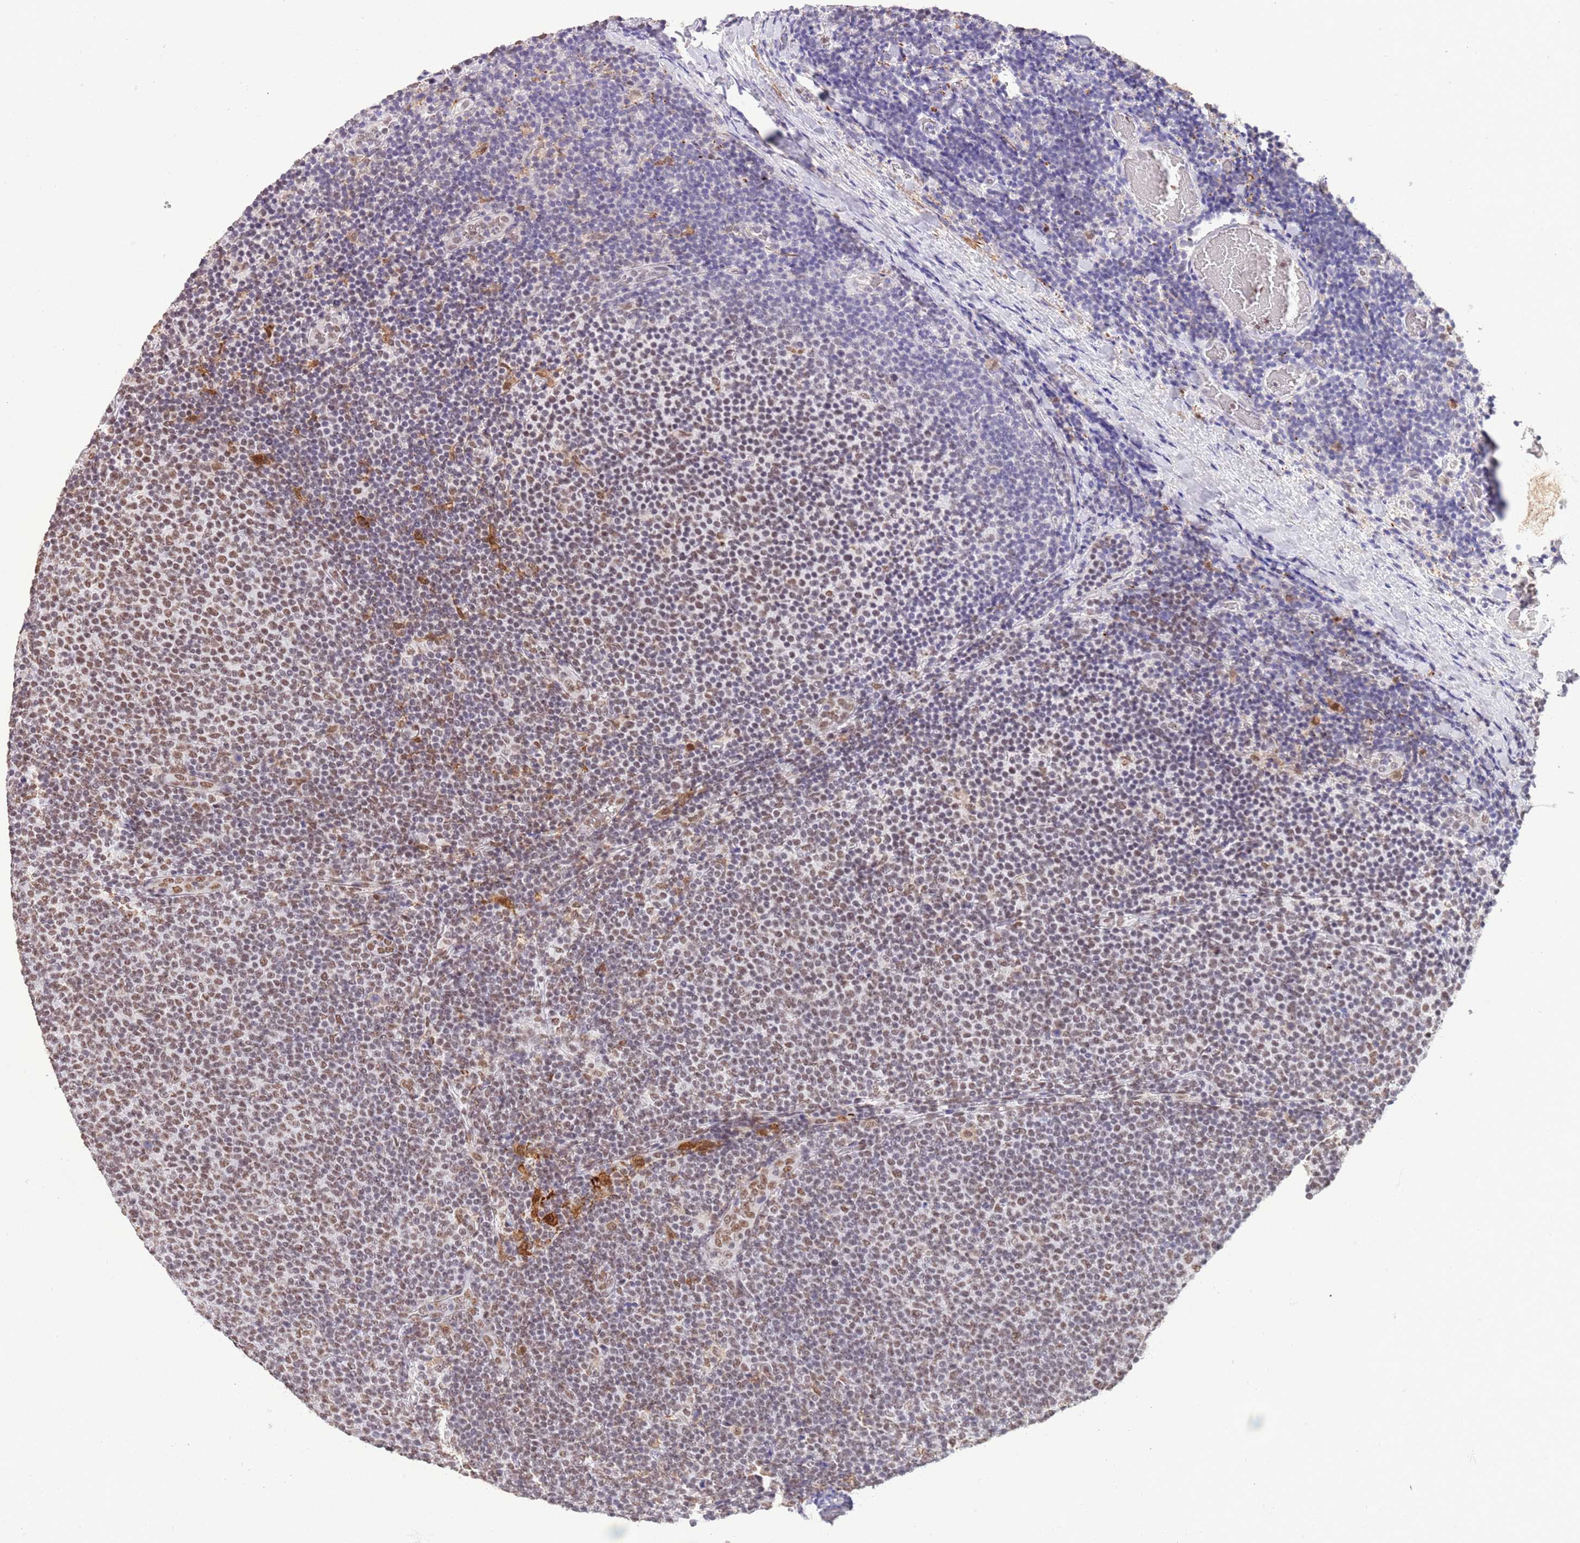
{"staining": {"intensity": "moderate", "quantity": "25%-75%", "location": "nuclear"}, "tissue": "lymphoma", "cell_type": "Tumor cells", "image_type": "cancer", "snomed": [{"axis": "morphology", "description": "Malignant lymphoma, non-Hodgkin's type, Low grade"}, {"axis": "topography", "description": "Lymph node"}], "caption": "IHC (DAB (3,3'-diaminobenzidine)) staining of lymphoma displays moderate nuclear protein staining in about 25%-75% of tumor cells. (DAB (3,3'-diaminobenzidine) IHC, brown staining for protein, blue staining for nuclei).", "gene": "TRIM32", "patient": {"sex": "male", "age": 66}}